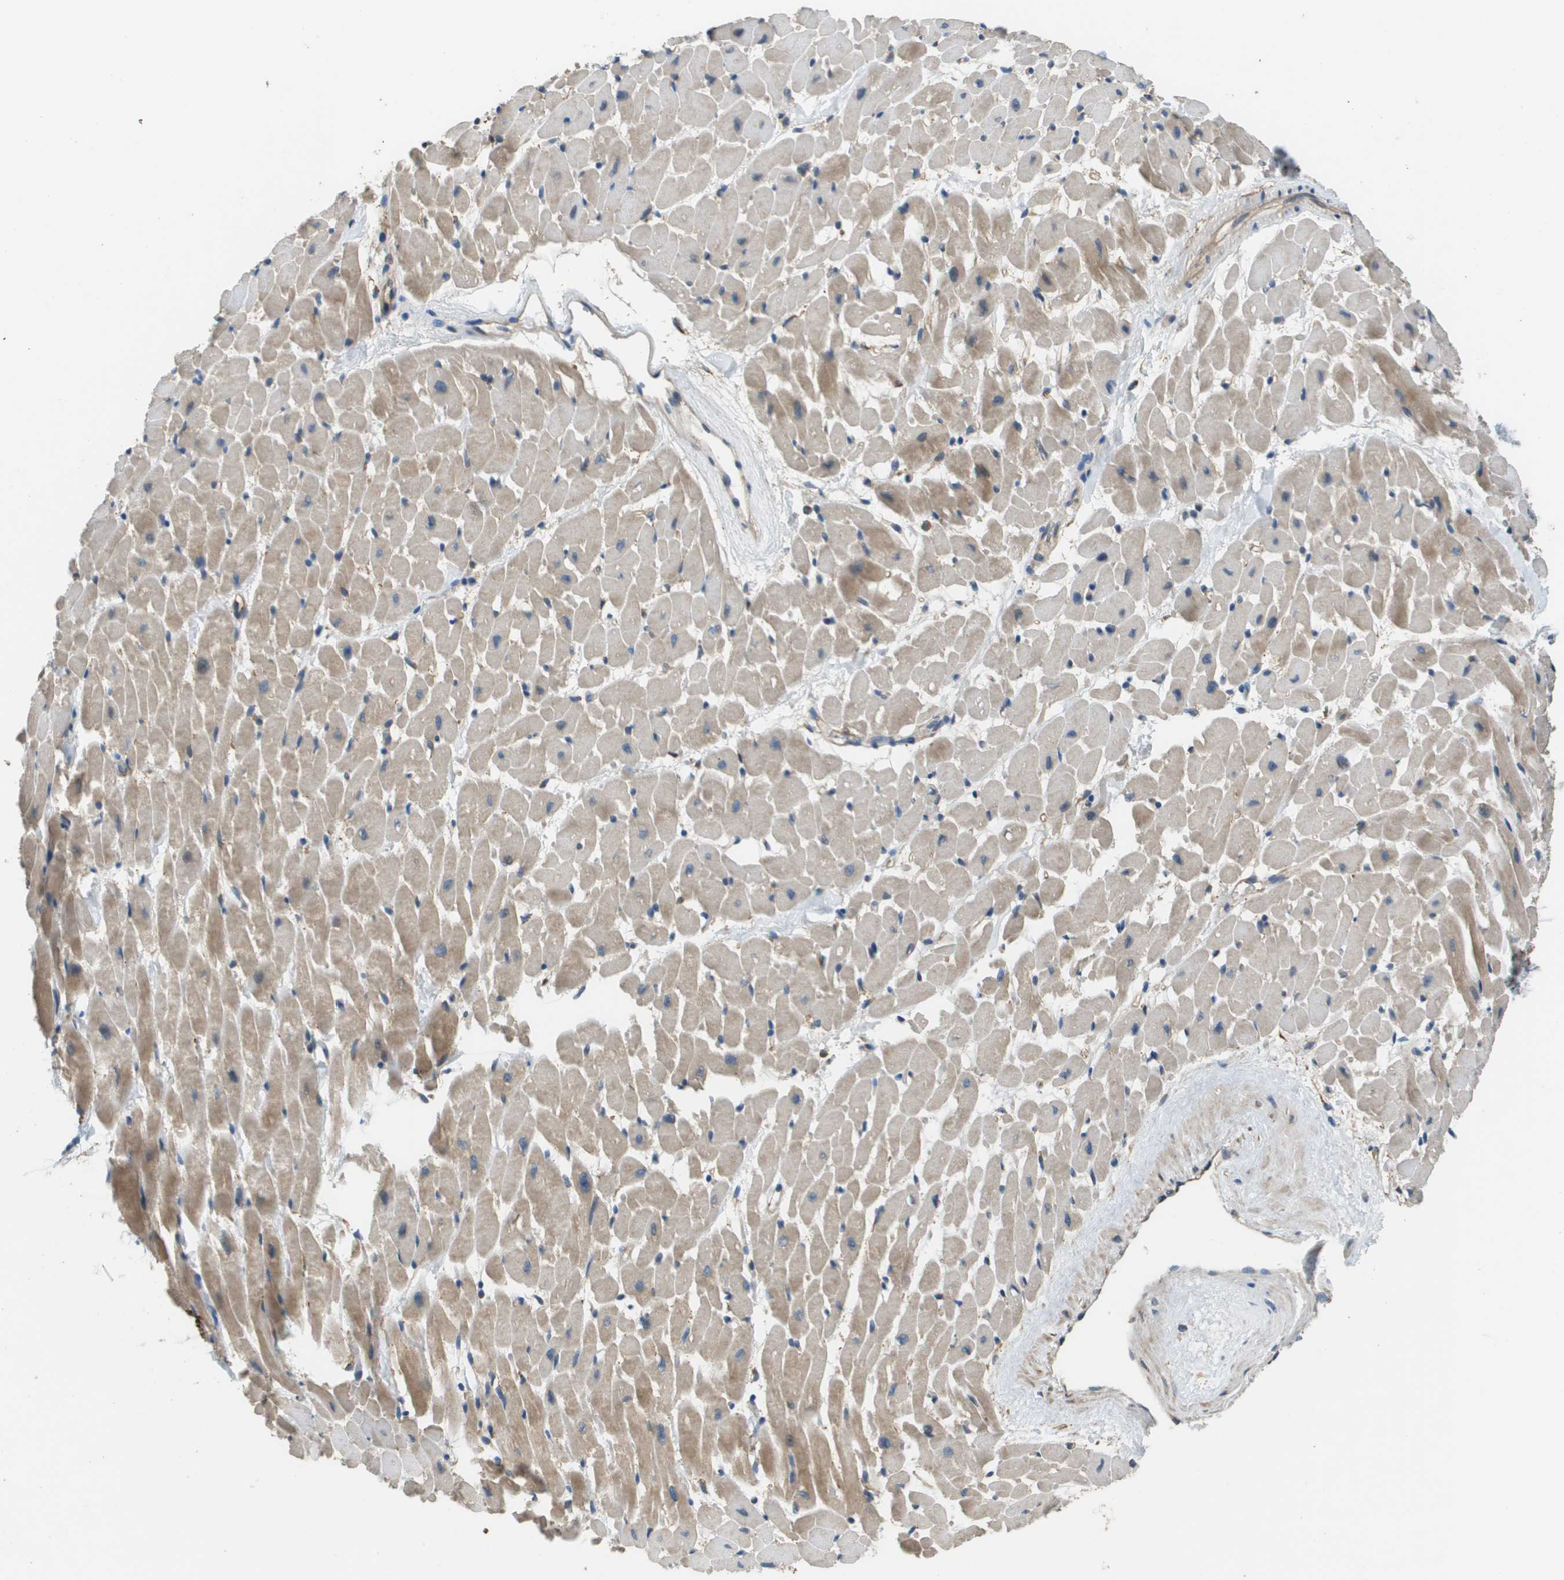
{"staining": {"intensity": "weak", "quantity": "25%-75%", "location": "cytoplasmic/membranous"}, "tissue": "heart muscle", "cell_type": "Cardiomyocytes", "image_type": "normal", "snomed": [{"axis": "morphology", "description": "Normal tissue, NOS"}, {"axis": "topography", "description": "Heart"}], "caption": "Brown immunohistochemical staining in normal human heart muscle exhibits weak cytoplasmic/membranous expression in approximately 25%-75% of cardiomyocytes.", "gene": "SAMSN1", "patient": {"sex": "male", "age": 45}}